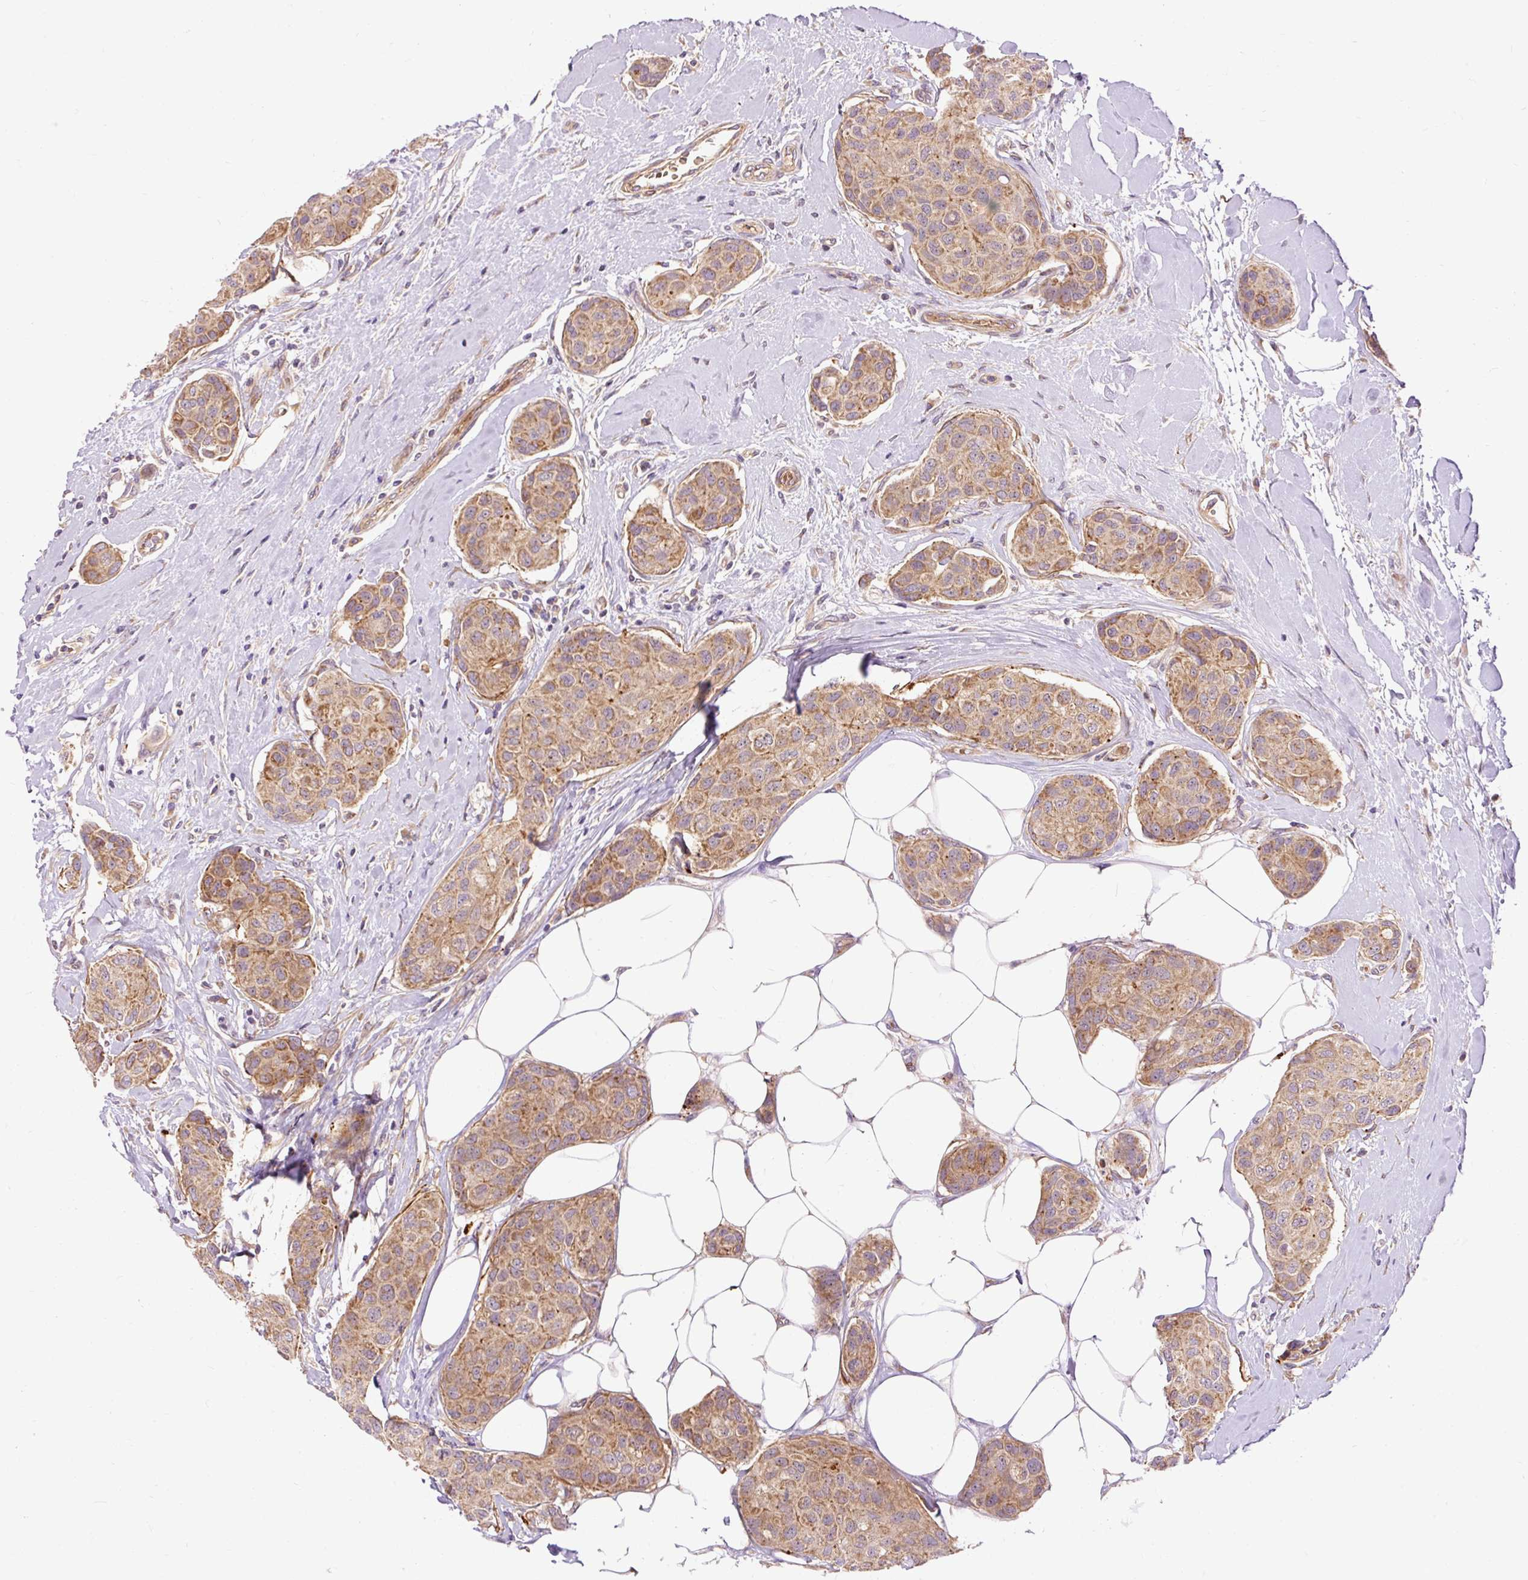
{"staining": {"intensity": "moderate", "quantity": "25%-75%", "location": "cytoplasmic/membranous"}, "tissue": "breast cancer", "cell_type": "Tumor cells", "image_type": "cancer", "snomed": [{"axis": "morphology", "description": "Duct carcinoma"}, {"axis": "topography", "description": "Breast"}, {"axis": "topography", "description": "Lymph node"}], "caption": "The micrograph reveals staining of breast cancer (invasive ductal carcinoma), revealing moderate cytoplasmic/membranous protein expression (brown color) within tumor cells.", "gene": "RIPOR3", "patient": {"sex": "female", "age": 80}}